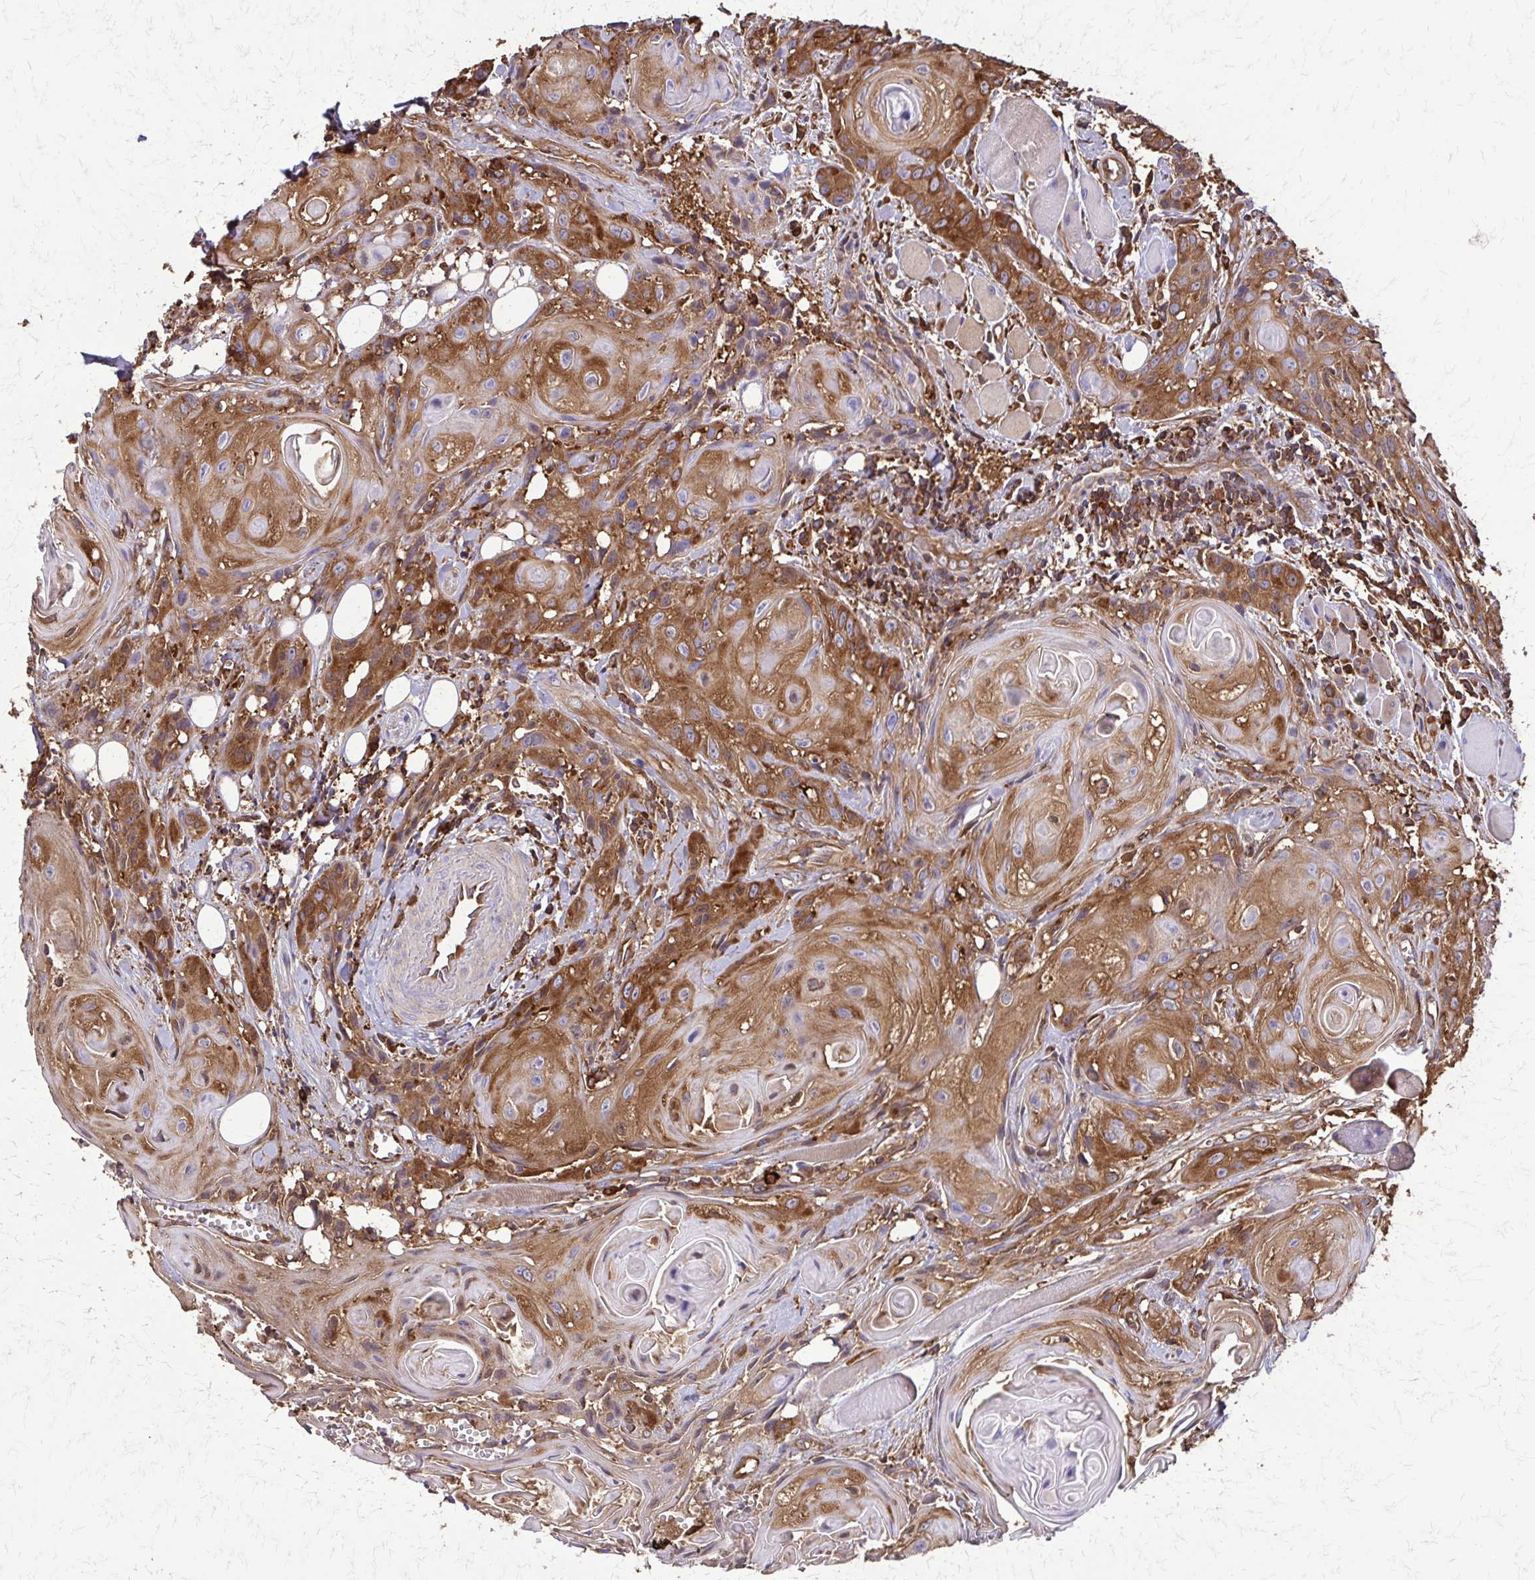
{"staining": {"intensity": "moderate", "quantity": ">75%", "location": "cytoplasmic/membranous"}, "tissue": "head and neck cancer", "cell_type": "Tumor cells", "image_type": "cancer", "snomed": [{"axis": "morphology", "description": "Squamous cell carcinoma, NOS"}, {"axis": "topography", "description": "Oral tissue"}, {"axis": "topography", "description": "Head-Neck"}], "caption": "Brown immunohistochemical staining in human head and neck squamous cell carcinoma reveals moderate cytoplasmic/membranous staining in approximately >75% of tumor cells. The staining was performed using DAB (3,3'-diaminobenzidine) to visualize the protein expression in brown, while the nuclei were stained in blue with hematoxylin (Magnification: 20x).", "gene": "EEF2", "patient": {"sex": "male", "age": 58}}